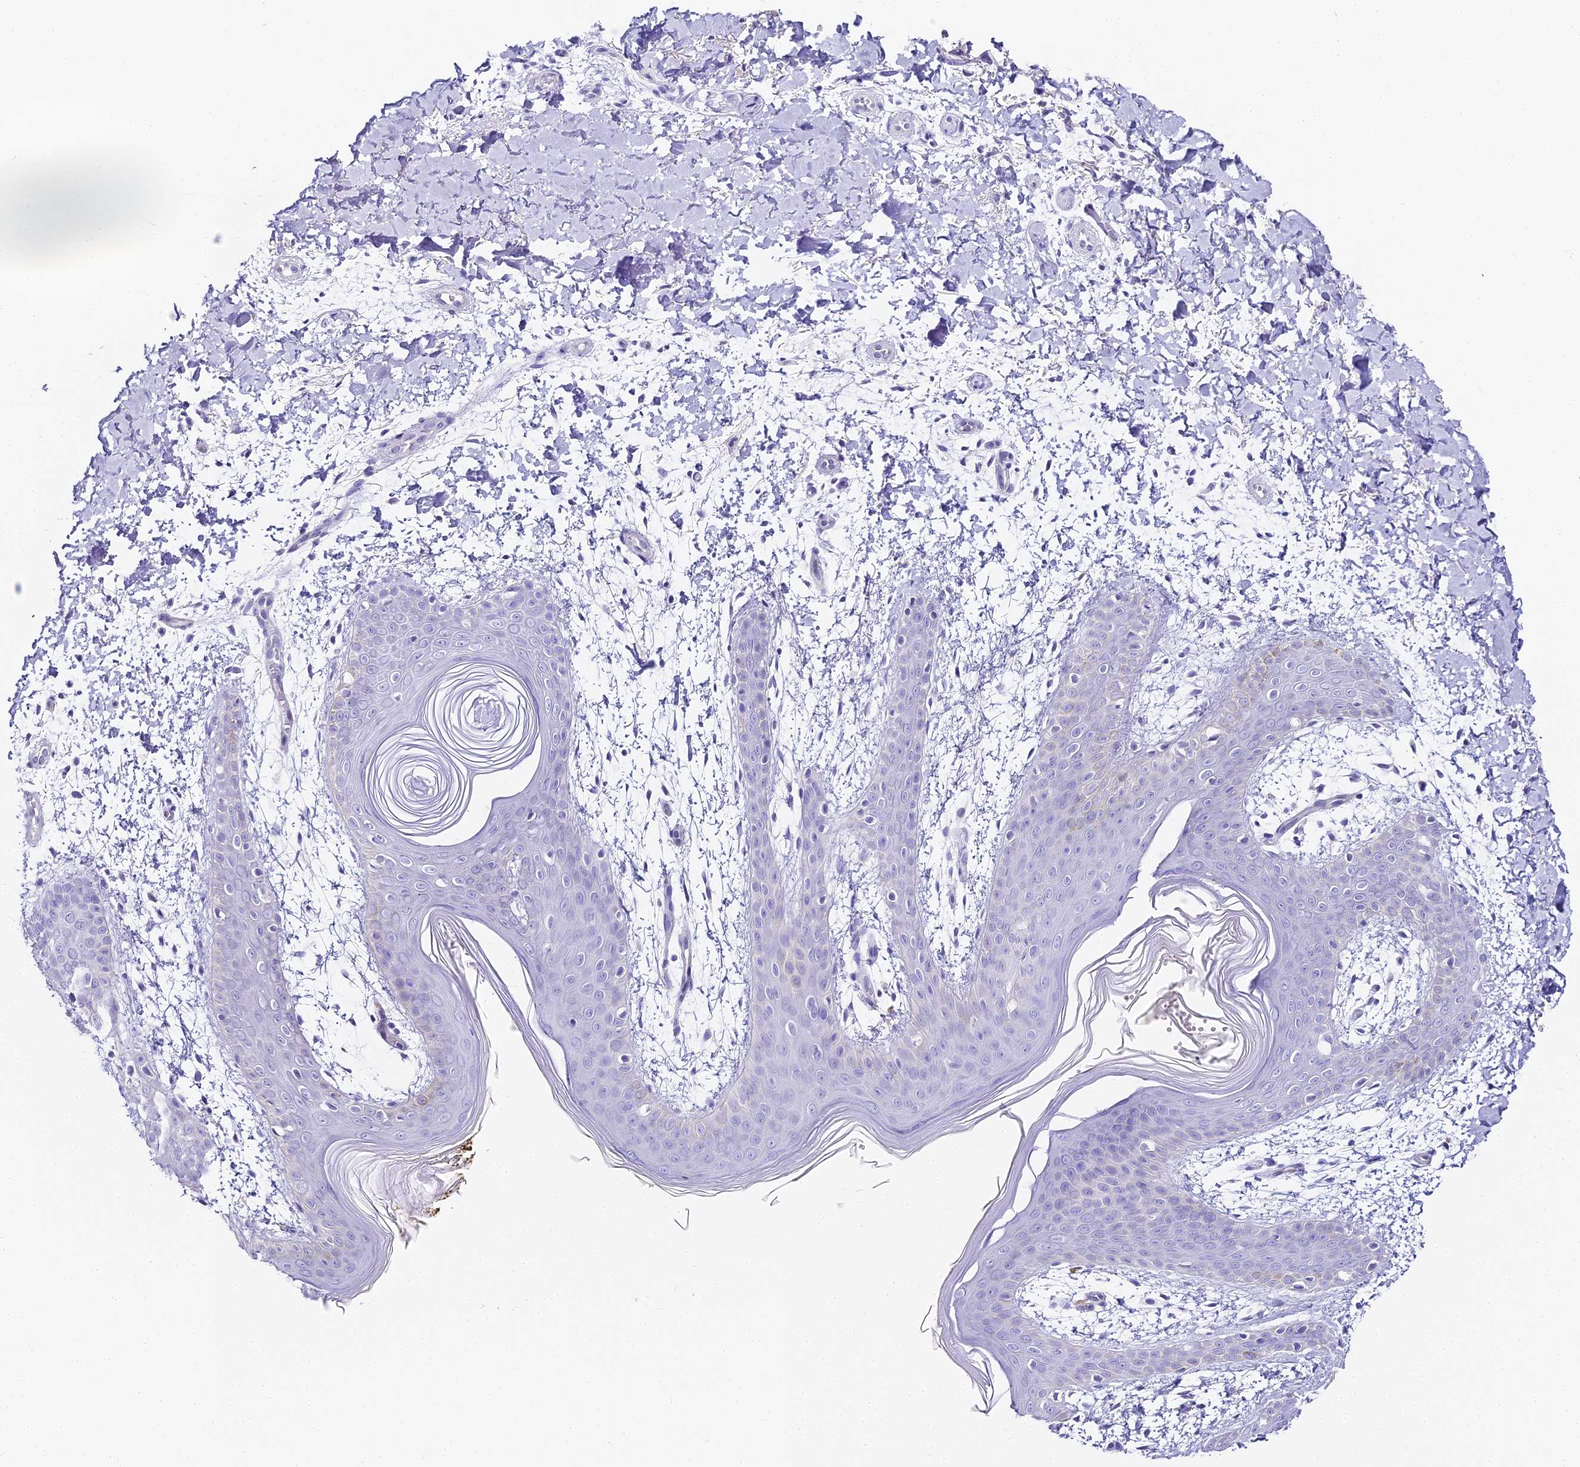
{"staining": {"intensity": "negative", "quantity": "none", "location": "none"}, "tissue": "skin", "cell_type": "Fibroblasts", "image_type": "normal", "snomed": [{"axis": "morphology", "description": "Normal tissue, NOS"}, {"axis": "topography", "description": "Skin"}], "caption": "The image displays no significant expression in fibroblasts of skin.", "gene": "ABHD14A", "patient": {"sex": "male", "age": 36}}